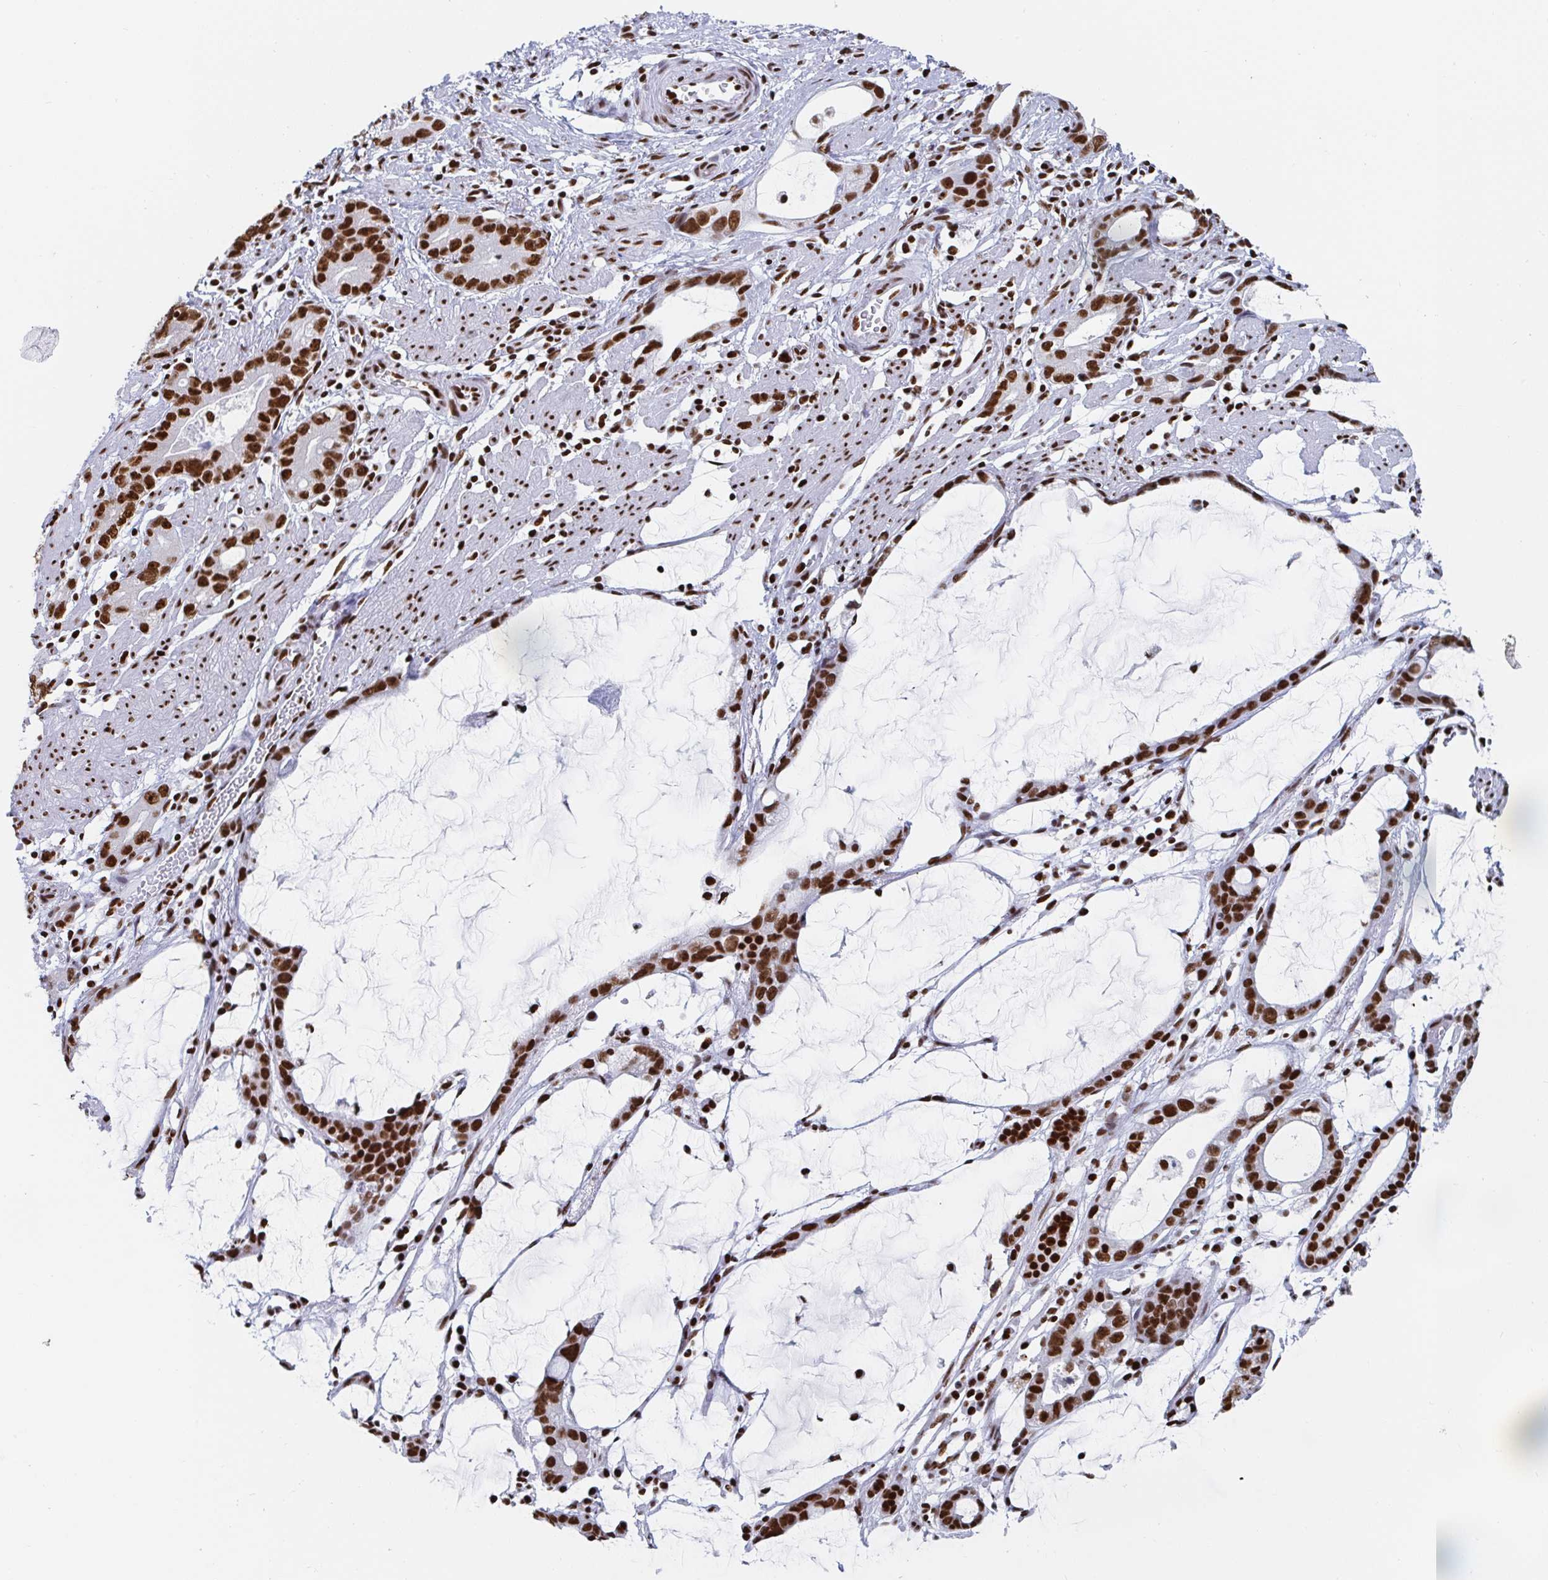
{"staining": {"intensity": "strong", "quantity": ">75%", "location": "nuclear"}, "tissue": "stomach cancer", "cell_type": "Tumor cells", "image_type": "cancer", "snomed": [{"axis": "morphology", "description": "Adenocarcinoma, NOS"}, {"axis": "topography", "description": "Stomach"}], "caption": "This photomicrograph shows immunohistochemistry staining of stomach adenocarcinoma, with high strong nuclear expression in about >75% of tumor cells.", "gene": "EWSR1", "patient": {"sex": "male", "age": 55}}